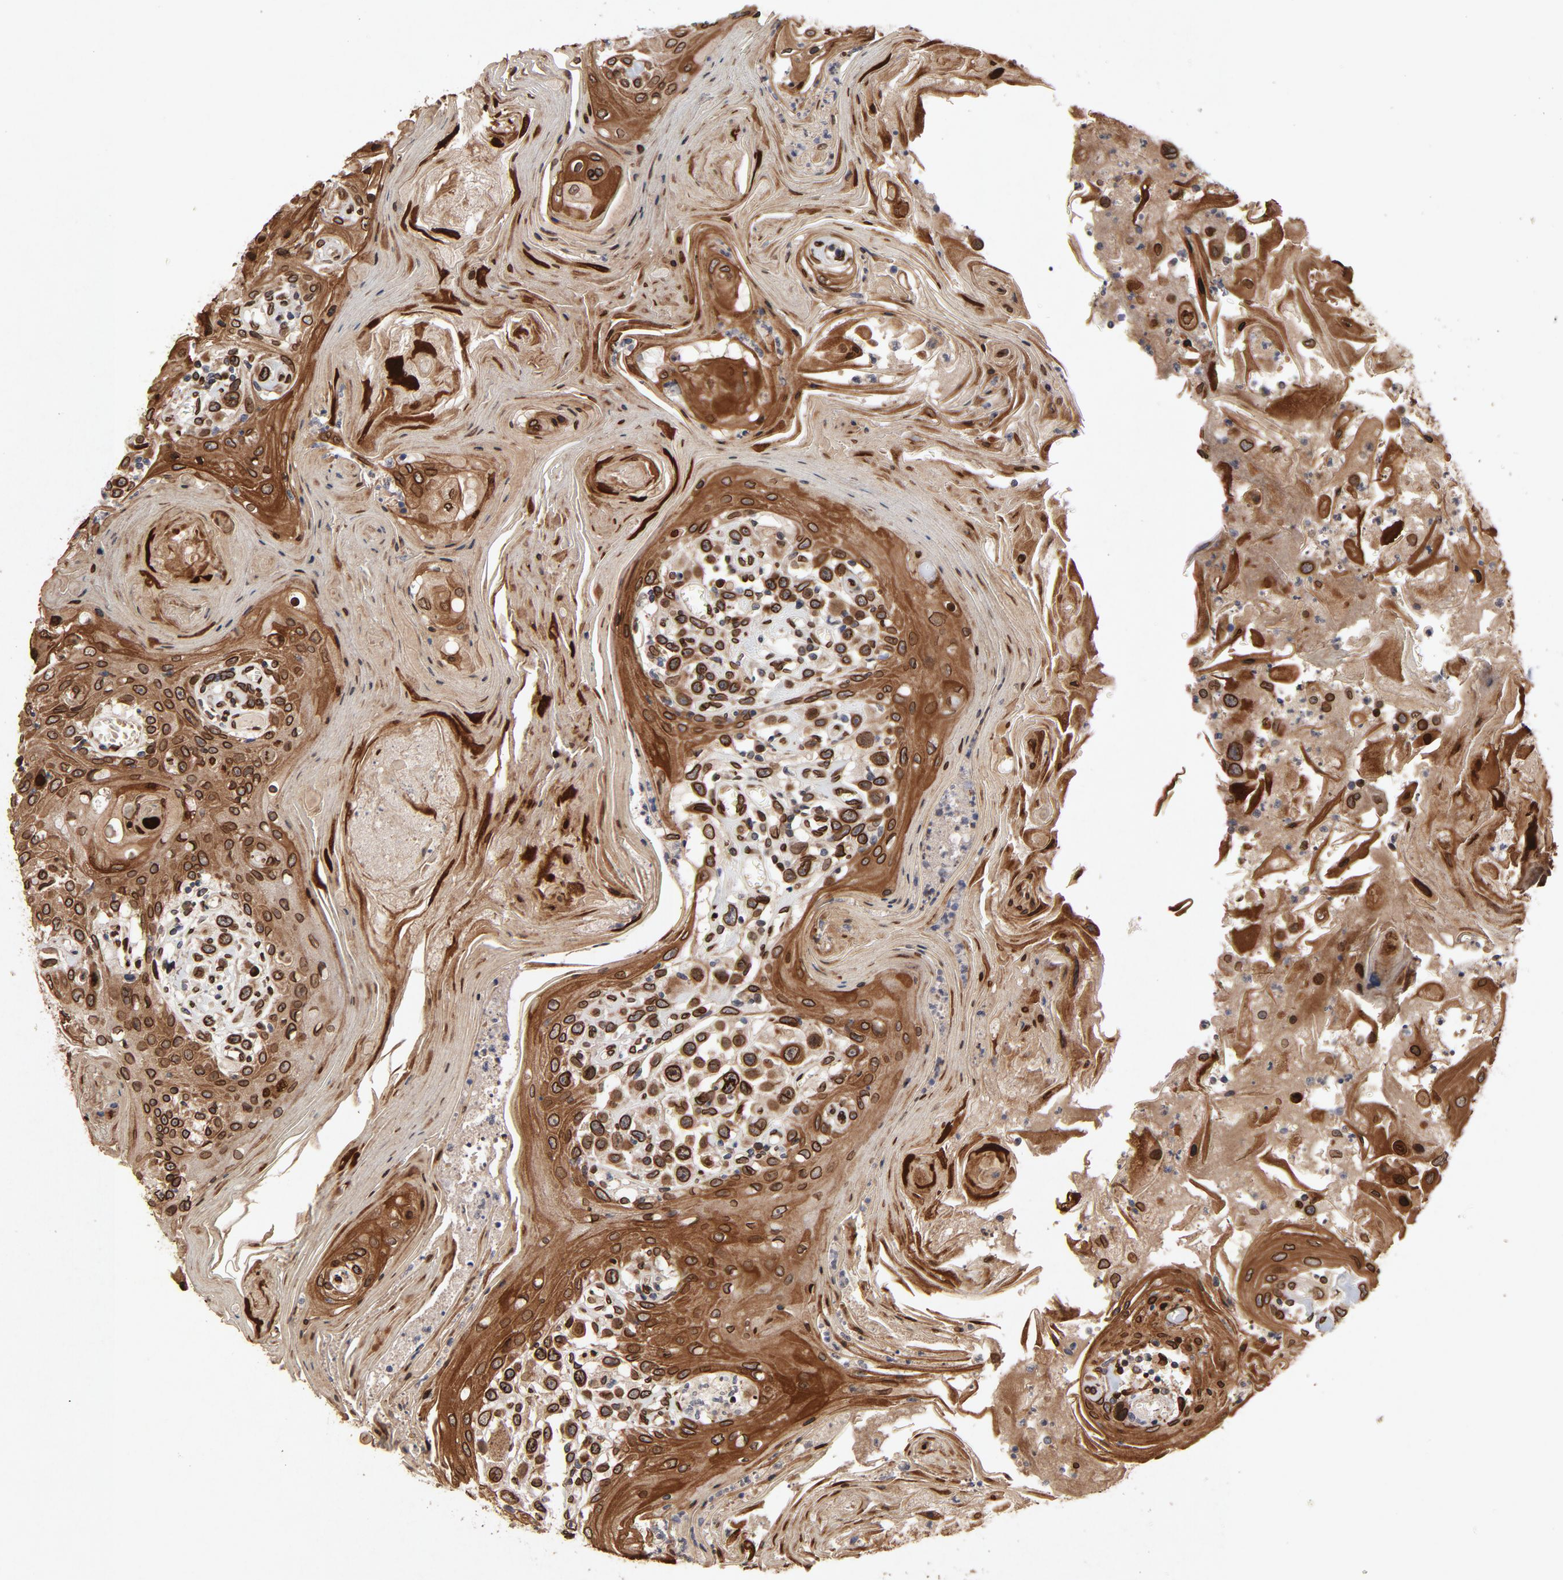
{"staining": {"intensity": "strong", "quantity": ">75%", "location": "cytoplasmic/membranous,nuclear"}, "tissue": "head and neck cancer", "cell_type": "Tumor cells", "image_type": "cancer", "snomed": [{"axis": "morphology", "description": "Squamous cell carcinoma, NOS"}, {"axis": "topography", "description": "Oral tissue"}, {"axis": "topography", "description": "Head-Neck"}], "caption": "Immunohistochemistry photomicrograph of neoplastic tissue: human head and neck cancer (squamous cell carcinoma) stained using immunohistochemistry displays high levels of strong protein expression localized specifically in the cytoplasmic/membranous and nuclear of tumor cells, appearing as a cytoplasmic/membranous and nuclear brown color.", "gene": "LMNA", "patient": {"sex": "female", "age": 76}}